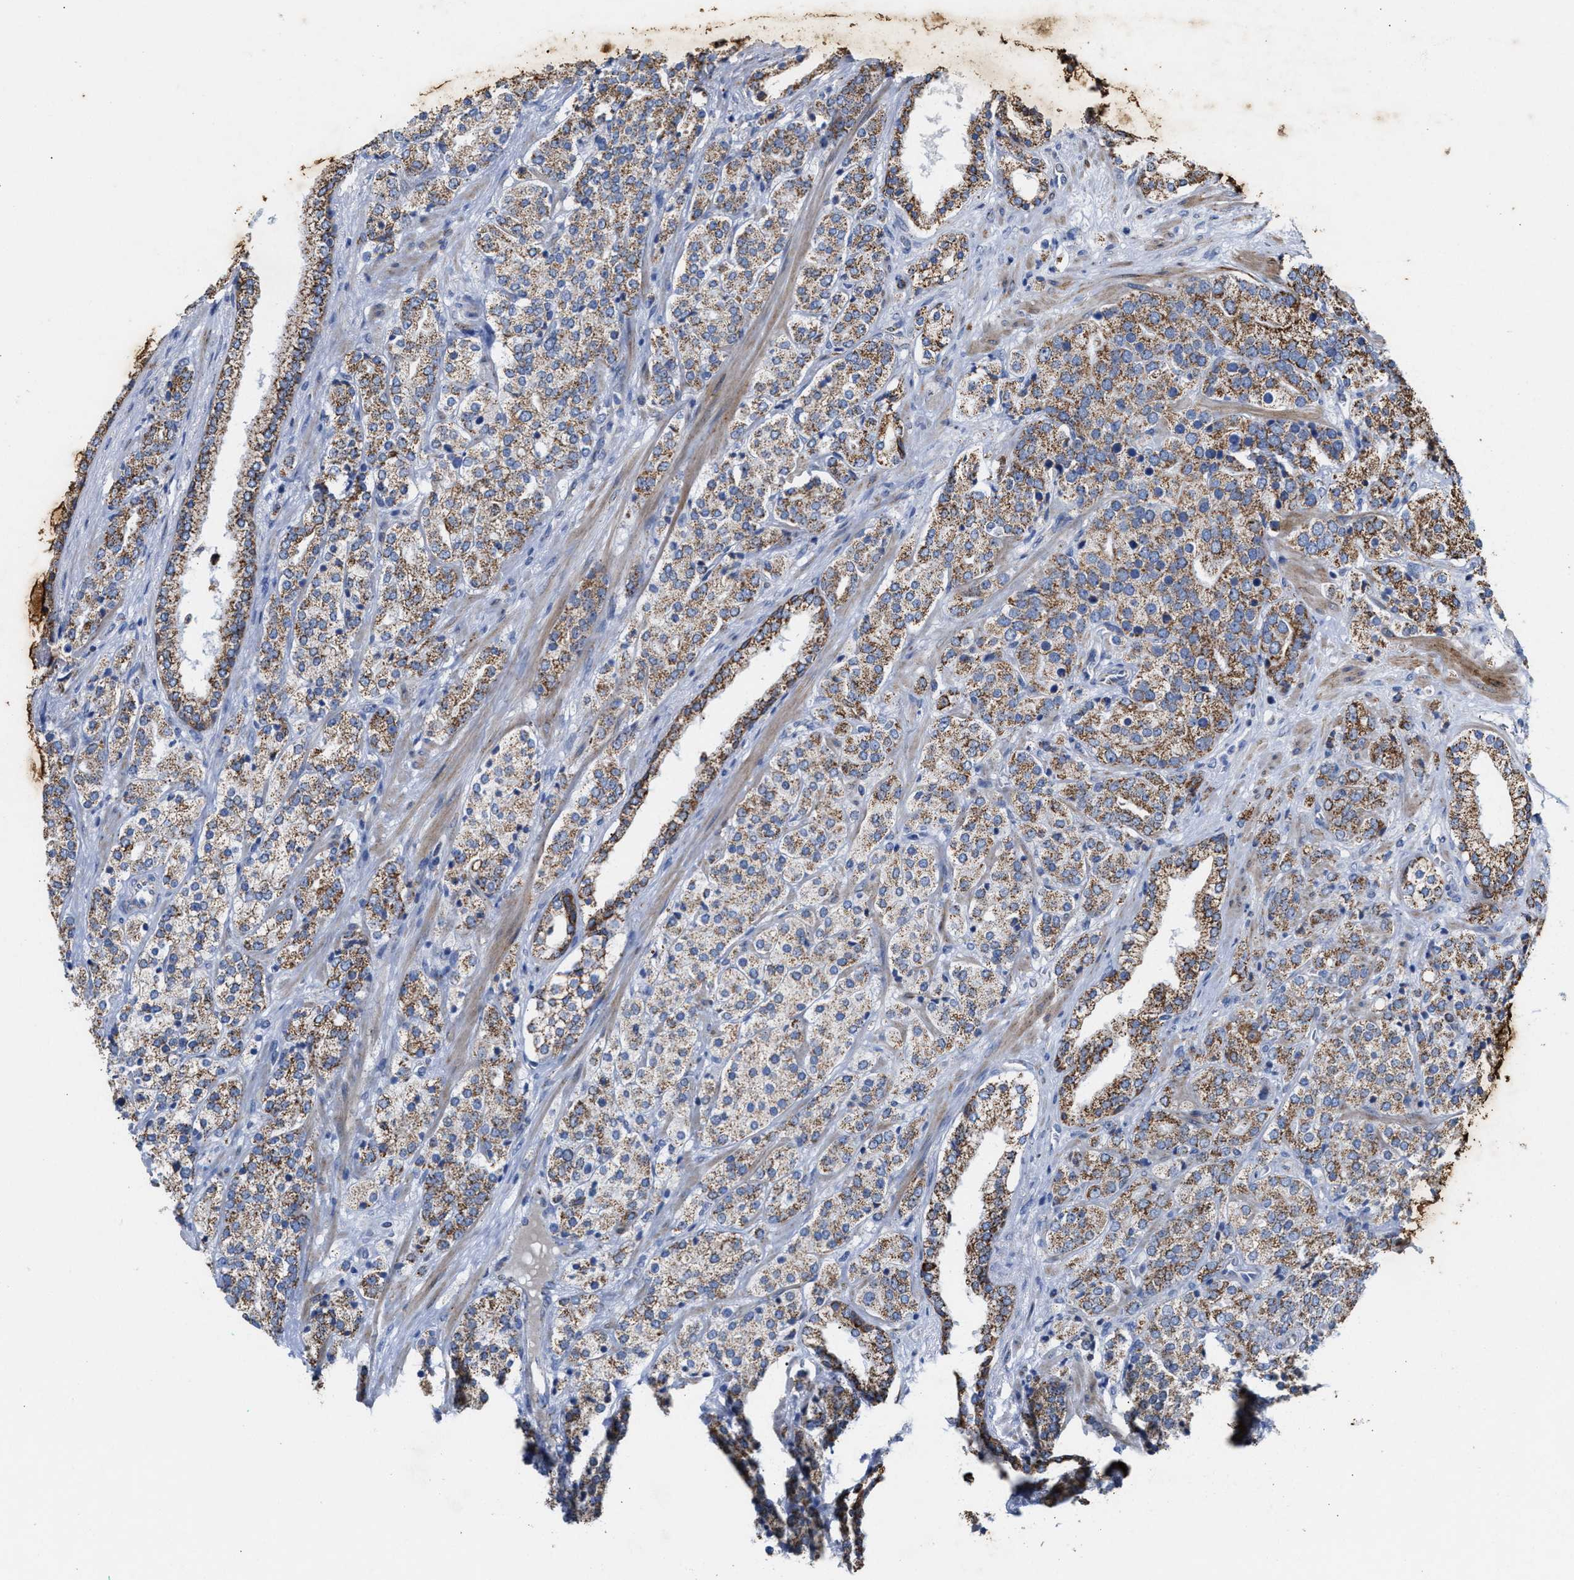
{"staining": {"intensity": "moderate", "quantity": ">75%", "location": "cytoplasmic/membranous"}, "tissue": "prostate cancer", "cell_type": "Tumor cells", "image_type": "cancer", "snomed": [{"axis": "morphology", "description": "Adenocarcinoma, High grade"}, {"axis": "topography", "description": "Prostate"}], "caption": "The histopathology image shows staining of high-grade adenocarcinoma (prostate), revealing moderate cytoplasmic/membranous protein expression (brown color) within tumor cells. (Stains: DAB in brown, nuclei in blue, Microscopy: brightfield microscopy at high magnification).", "gene": "JAG1", "patient": {"sex": "male", "age": 71}}